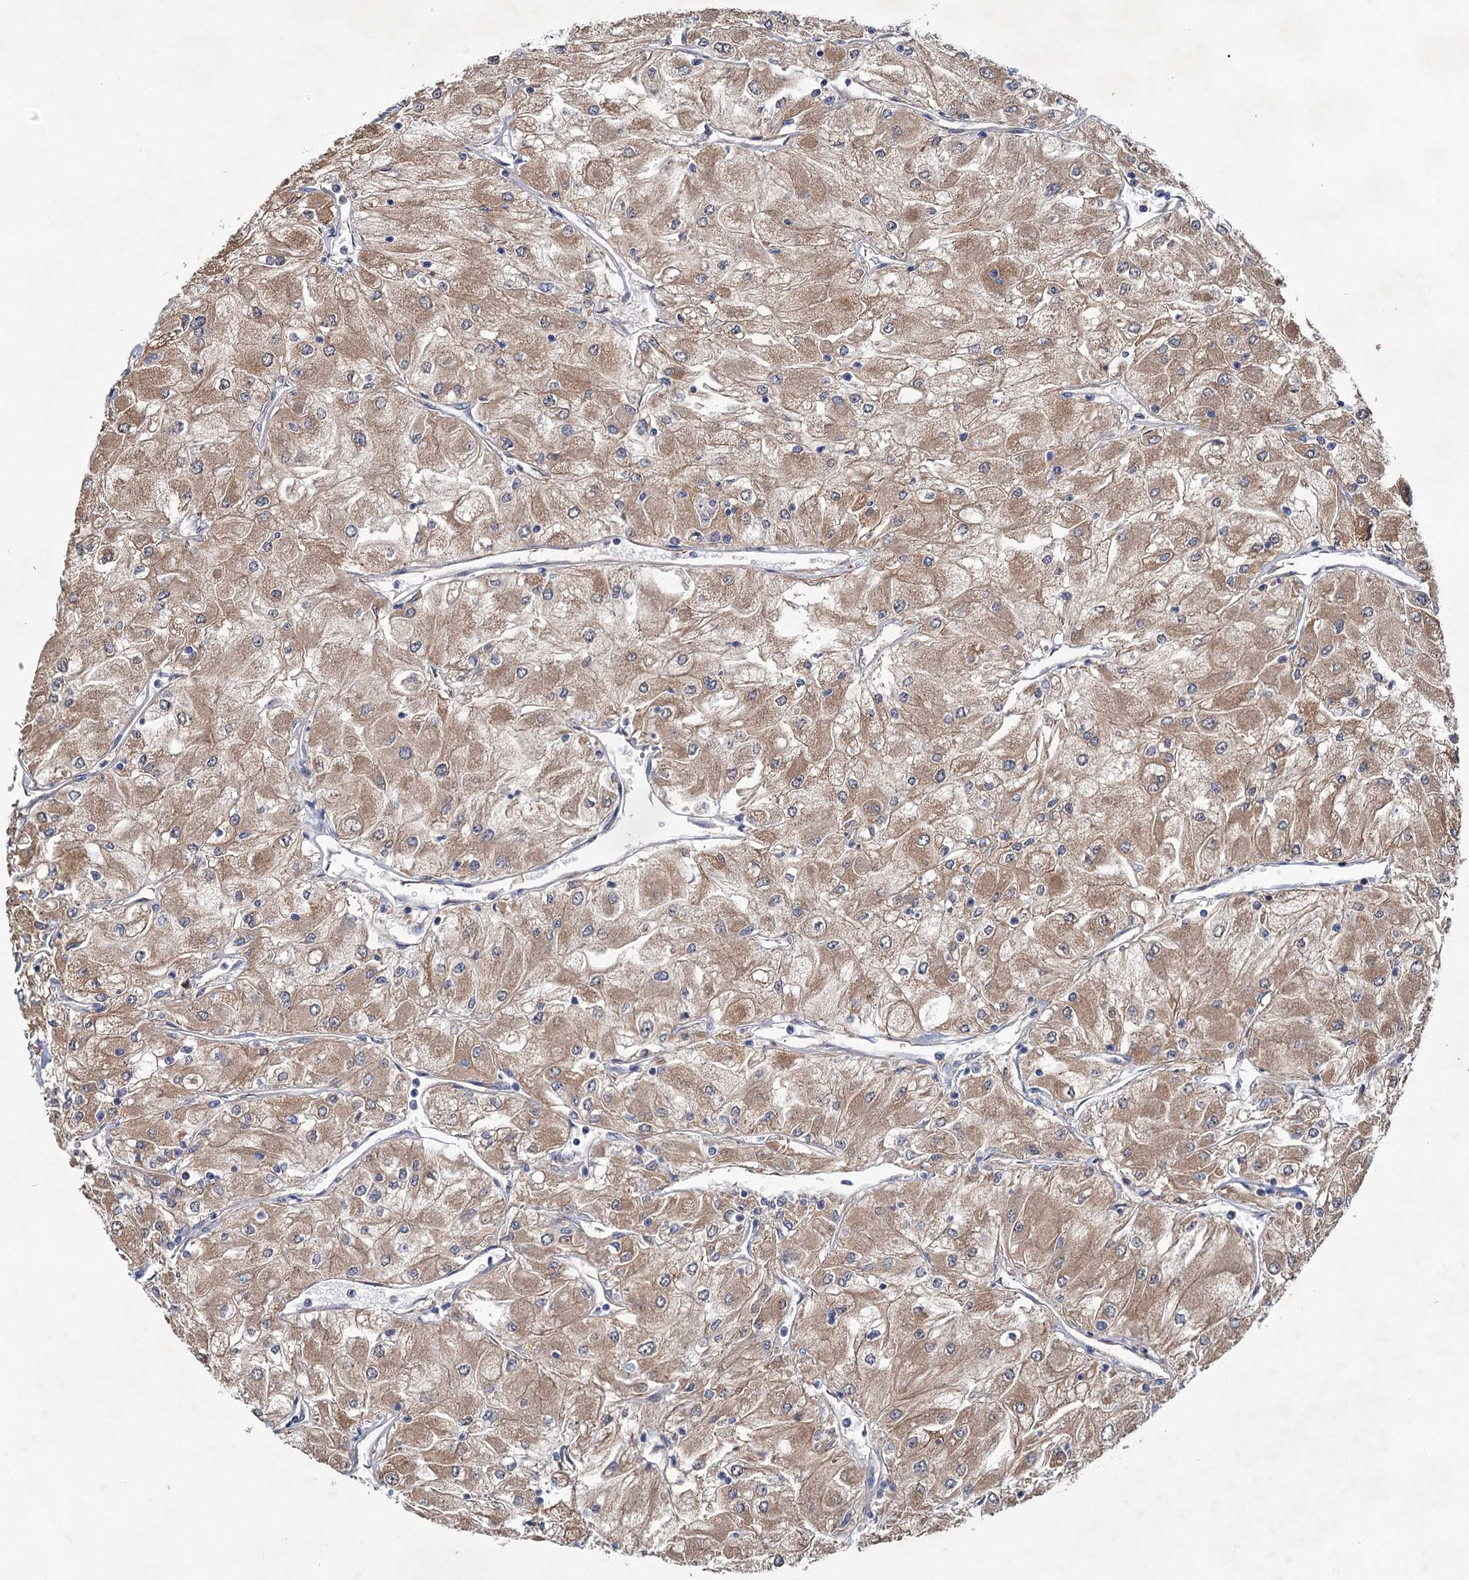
{"staining": {"intensity": "moderate", "quantity": ">75%", "location": "cytoplasmic/membranous"}, "tissue": "renal cancer", "cell_type": "Tumor cells", "image_type": "cancer", "snomed": [{"axis": "morphology", "description": "Adenocarcinoma, NOS"}, {"axis": "topography", "description": "Kidney"}], "caption": "Renal cancer stained with a brown dye exhibits moderate cytoplasmic/membranous positive staining in approximately >75% of tumor cells.", "gene": "MTRR", "patient": {"sex": "male", "age": 80}}